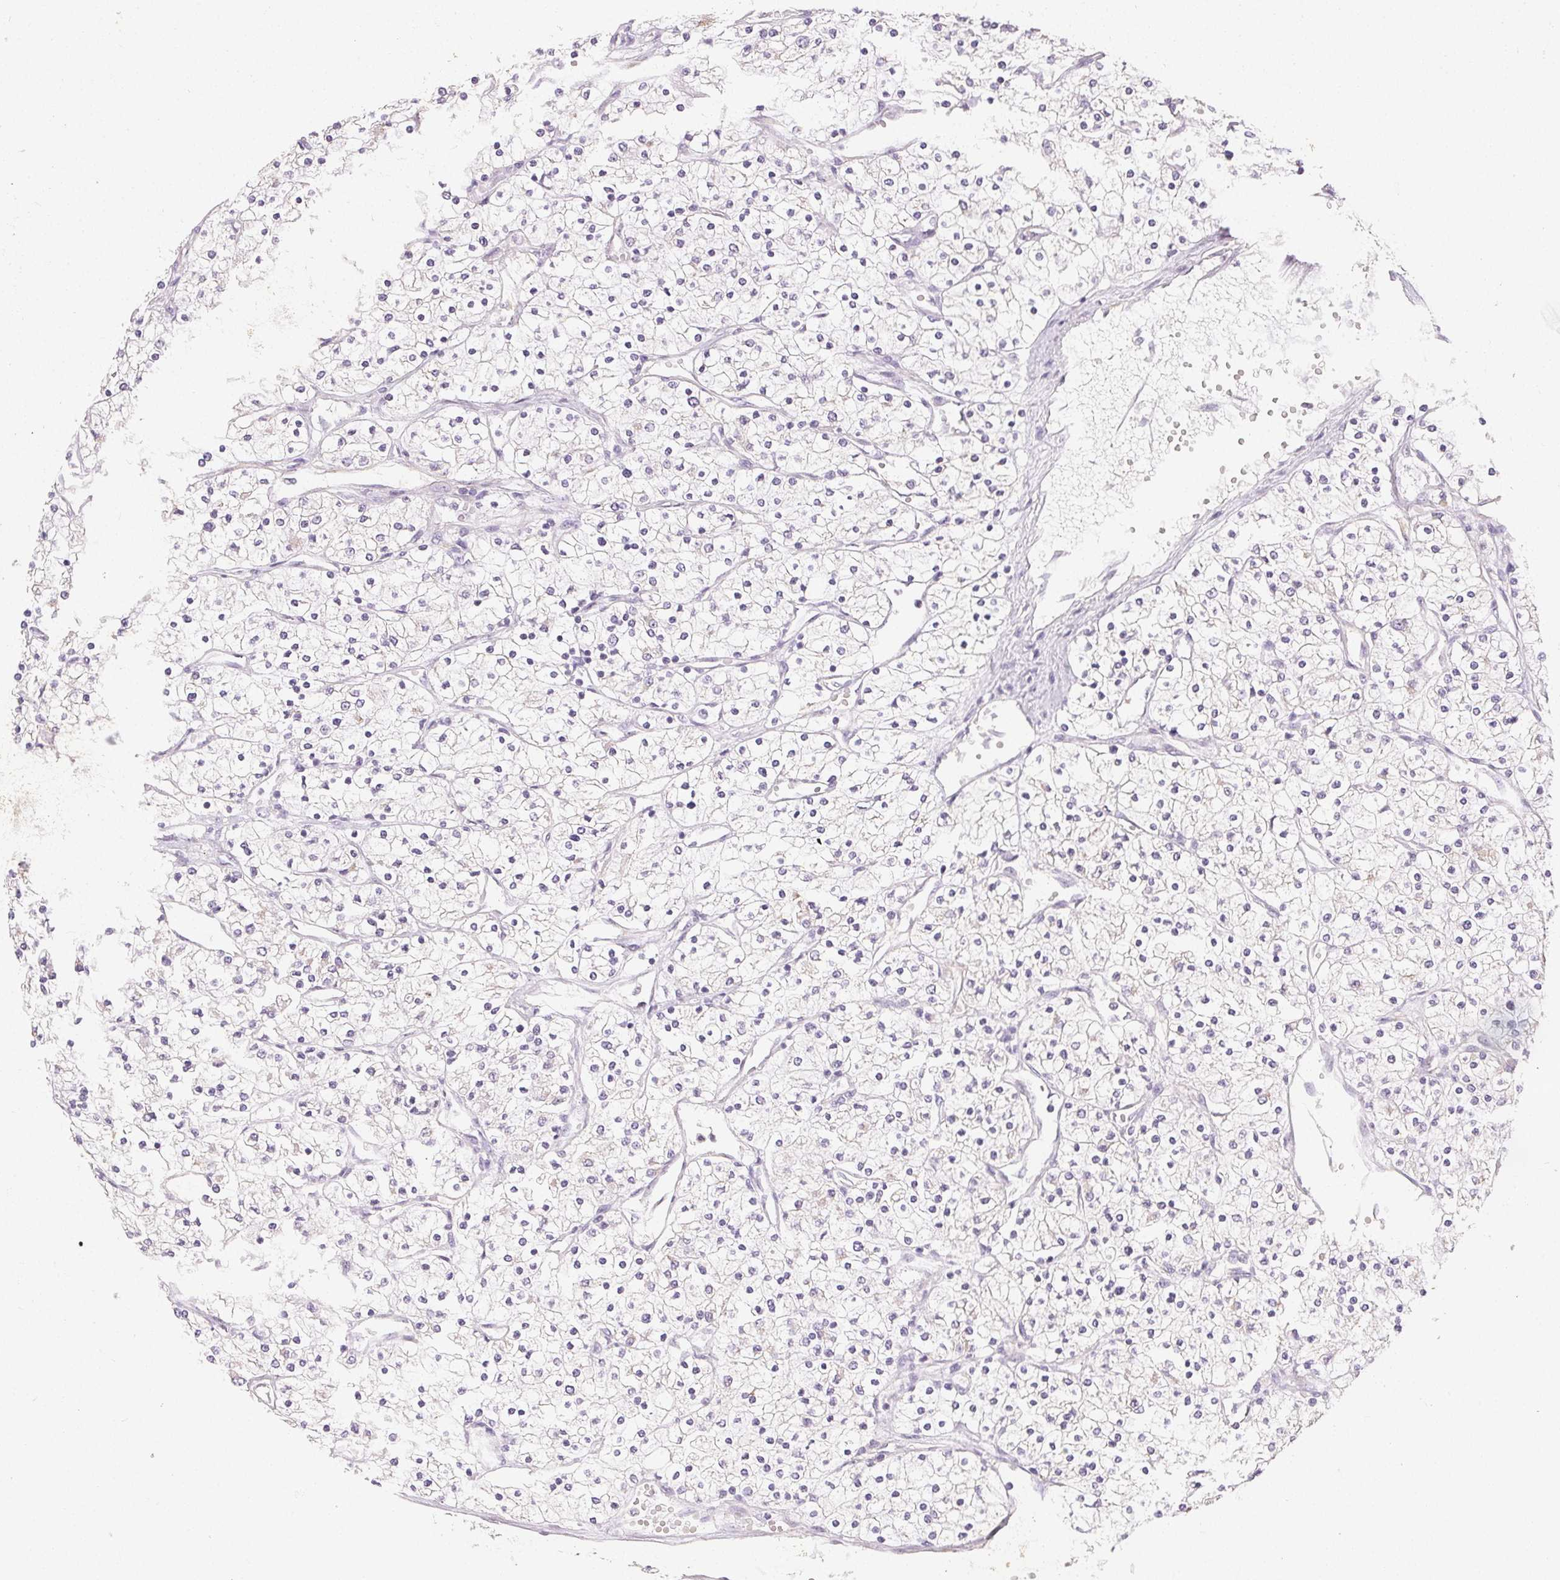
{"staining": {"intensity": "negative", "quantity": "none", "location": "none"}, "tissue": "renal cancer", "cell_type": "Tumor cells", "image_type": "cancer", "snomed": [{"axis": "morphology", "description": "Adenocarcinoma, NOS"}, {"axis": "topography", "description": "Kidney"}], "caption": "This is an immunohistochemistry image of adenocarcinoma (renal). There is no staining in tumor cells.", "gene": "SFTPD", "patient": {"sex": "male", "age": 80}}